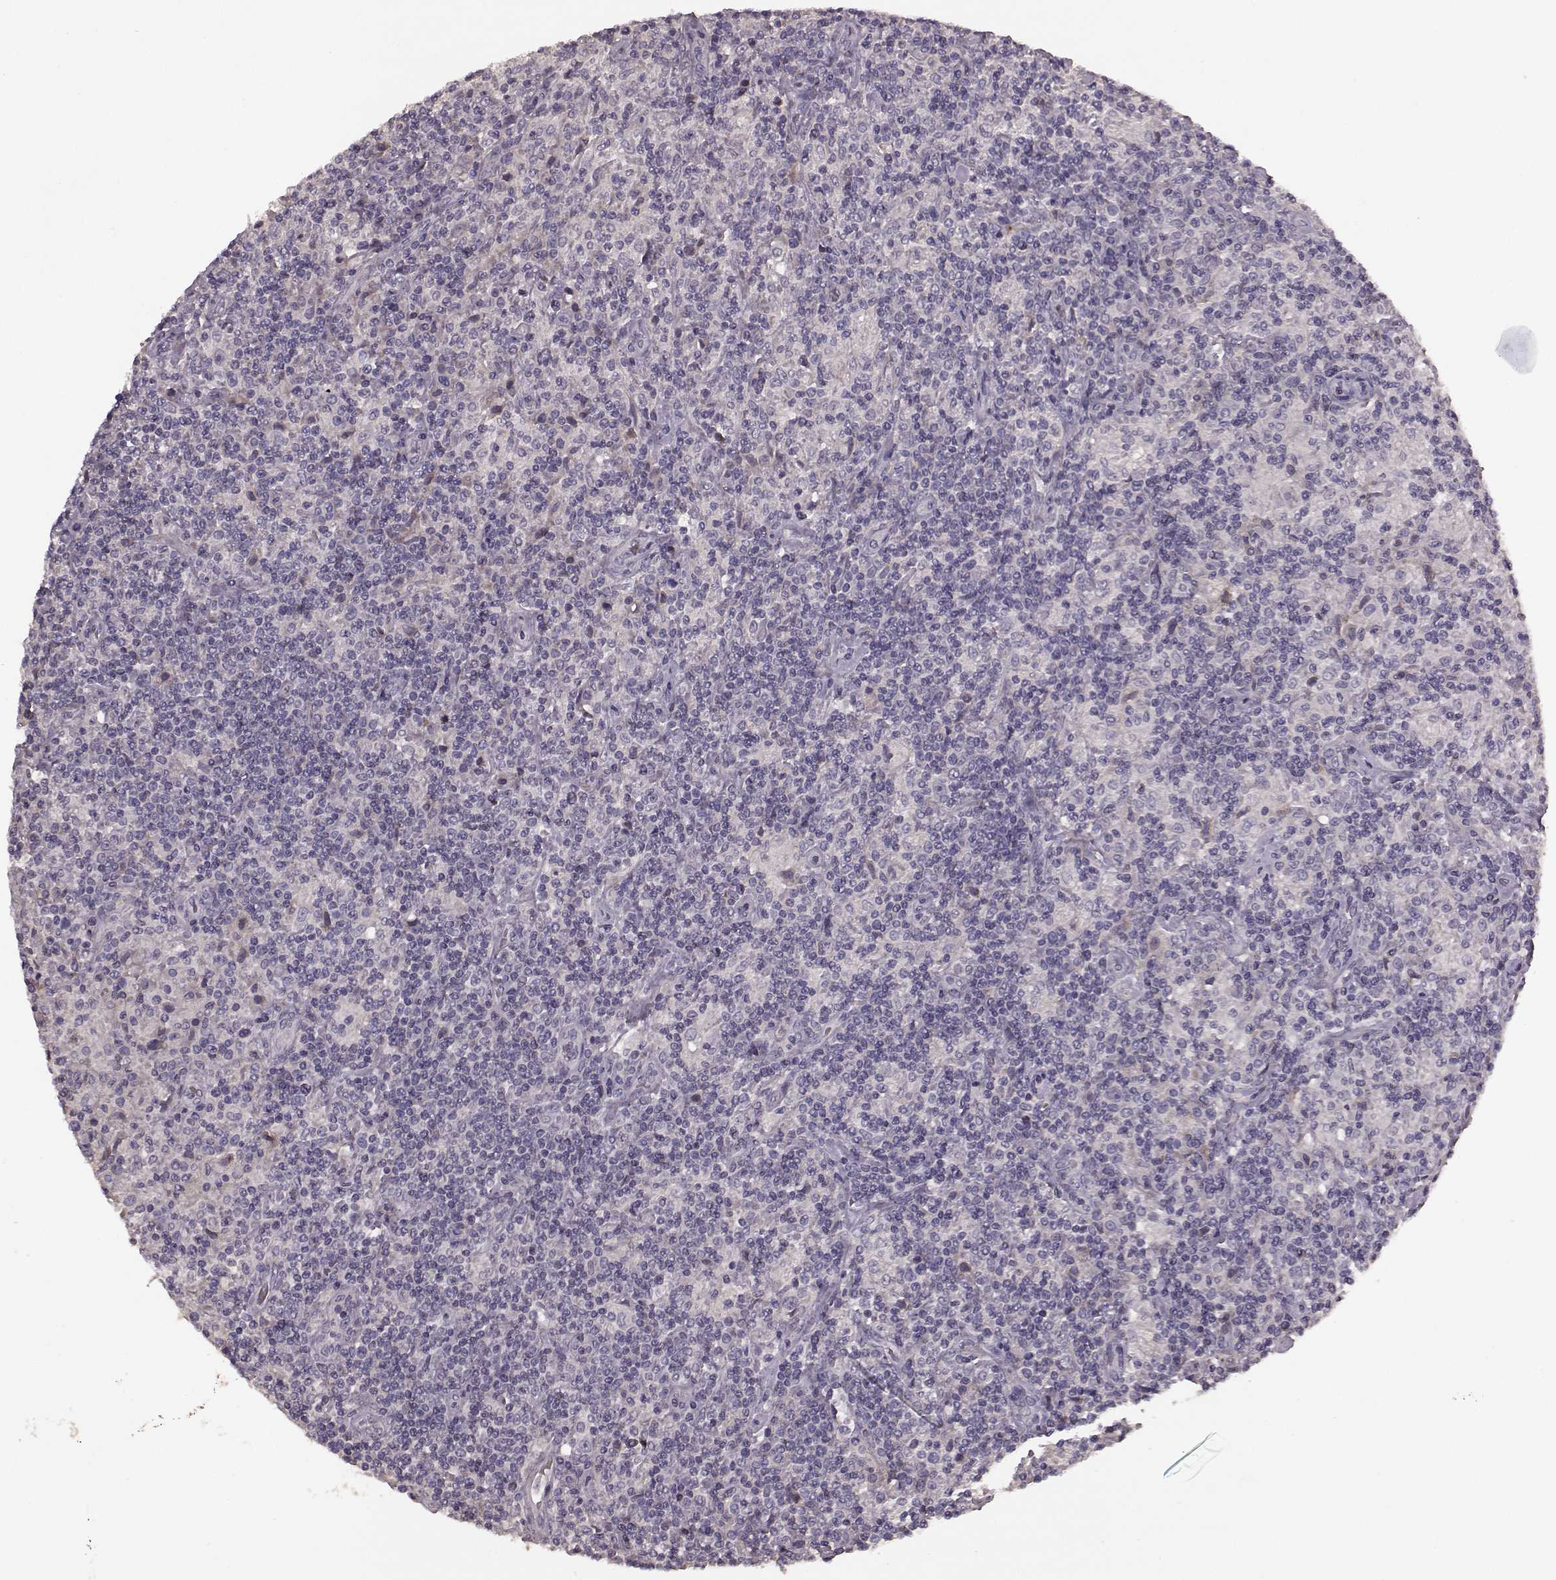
{"staining": {"intensity": "negative", "quantity": "none", "location": "none"}, "tissue": "lymphoma", "cell_type": "Tumor cells", "image_type": "cancer", "snomed": [{"axis": "morphology", "description": "Hodgkin's disease, NOS"}, {"axis": "topography", "description": "Lymph node"}], "caption": "Immunohistochemistry (IHC) of human Hodgkin's disease shows no expression in tumor cells. (DAB immunohistochemistry (IHC), high magnification).", "gene": "SLC52A3", "patient": {"sex": "male", "age": 70}}